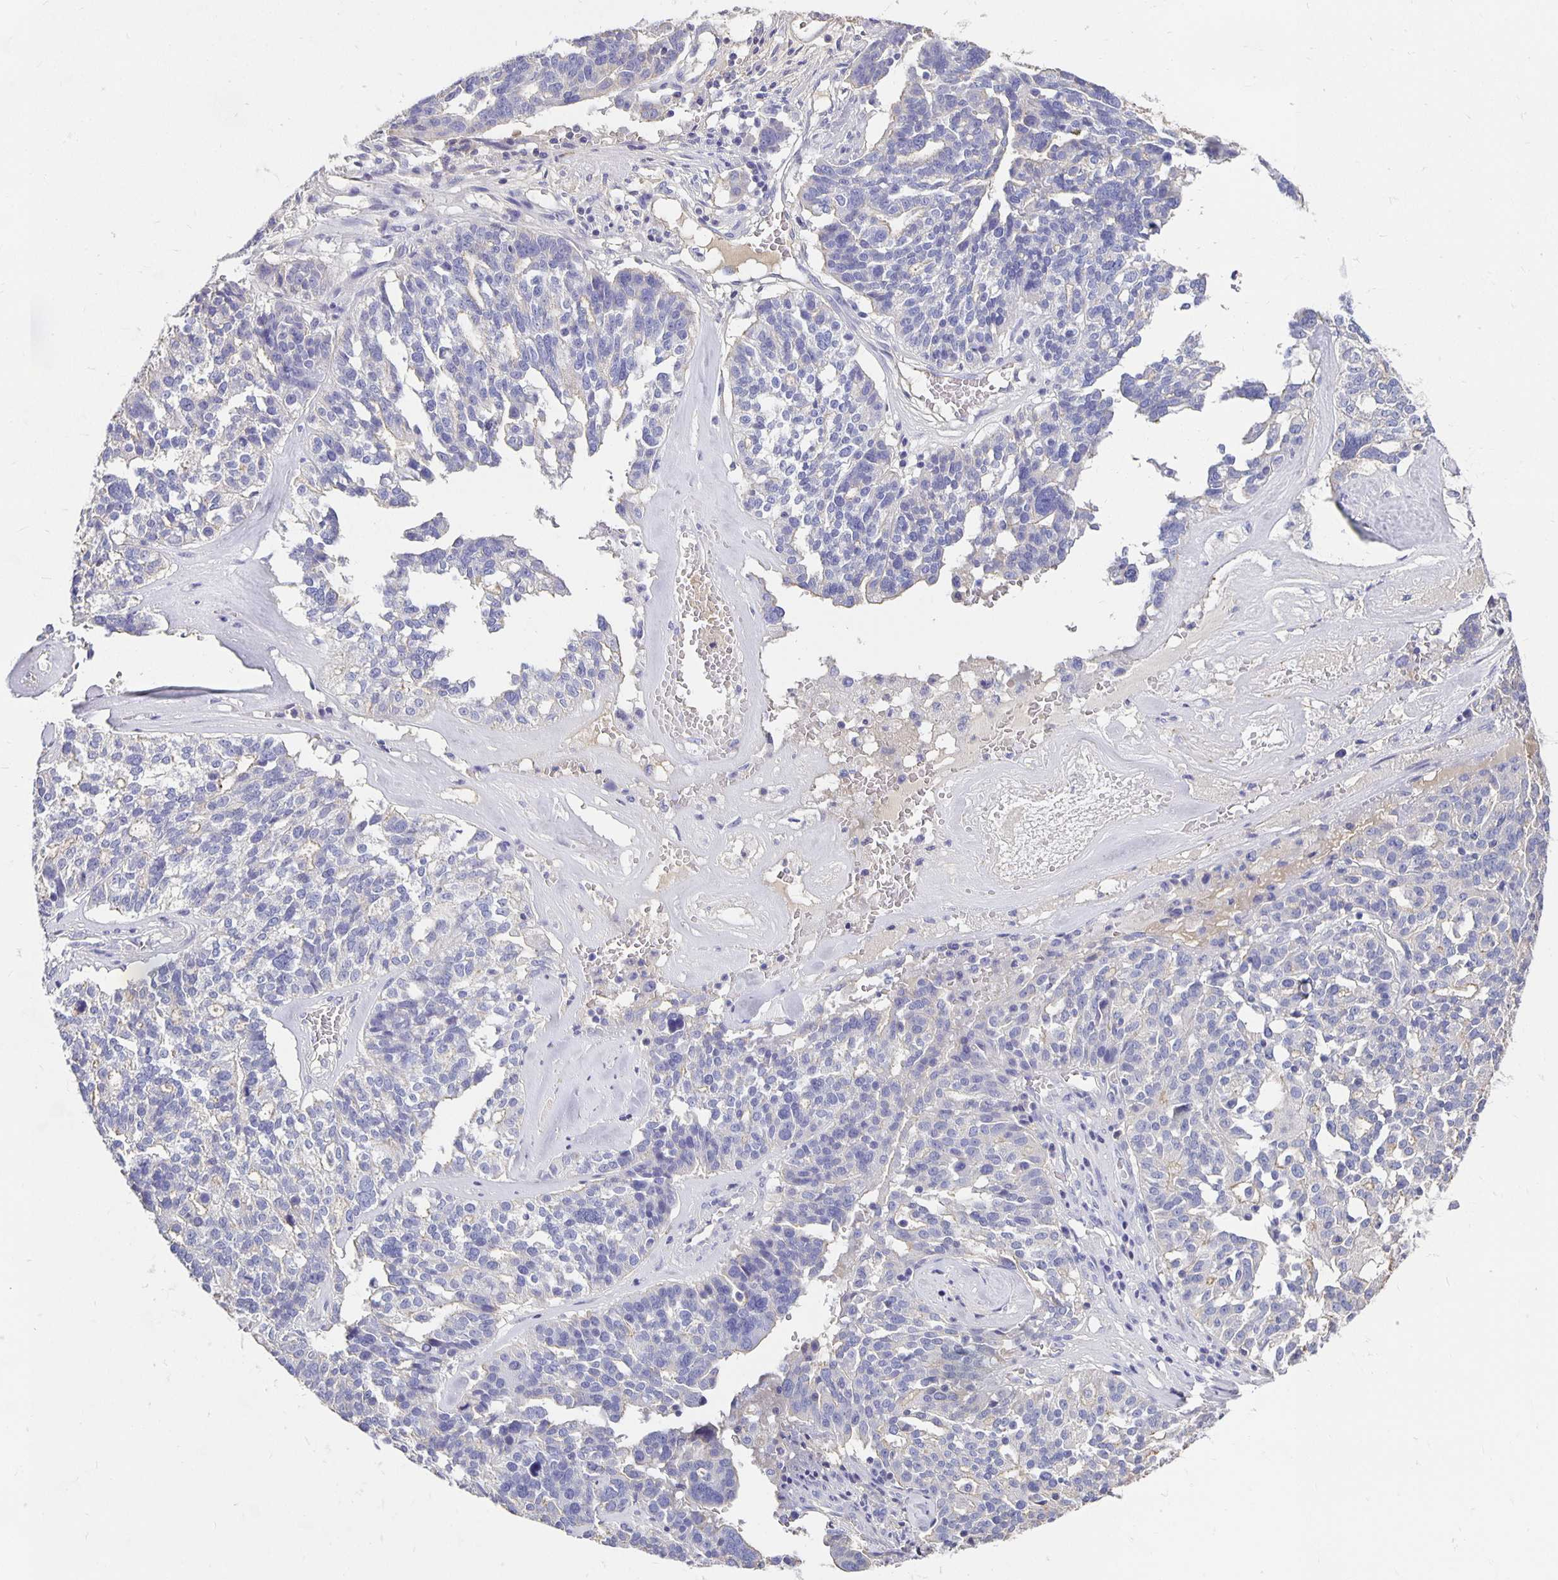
{"staining": {"intensity": "negative", "quantity": "none", "location": "none"}, "tissue": "ovarian cancer", "cell_type": "Tumor cells", "image_type": "cancer", "snomed": [{"axis": "morphology", "description": "Cystadenocarcinoma, serous, NOS"}, {"axis": "topography", "description": "Ovary"}], "caption": "Micrograph shows no protein staining in tumor cells of ovarian serous cystadenocarcinoma tissue. (Stains: DAB IHC with hematoxylin counter stain, Microscopy: brightfield microscopy at high magnification).", "gene": "APOB", "patient": {"sex": "female", "age": 59}}